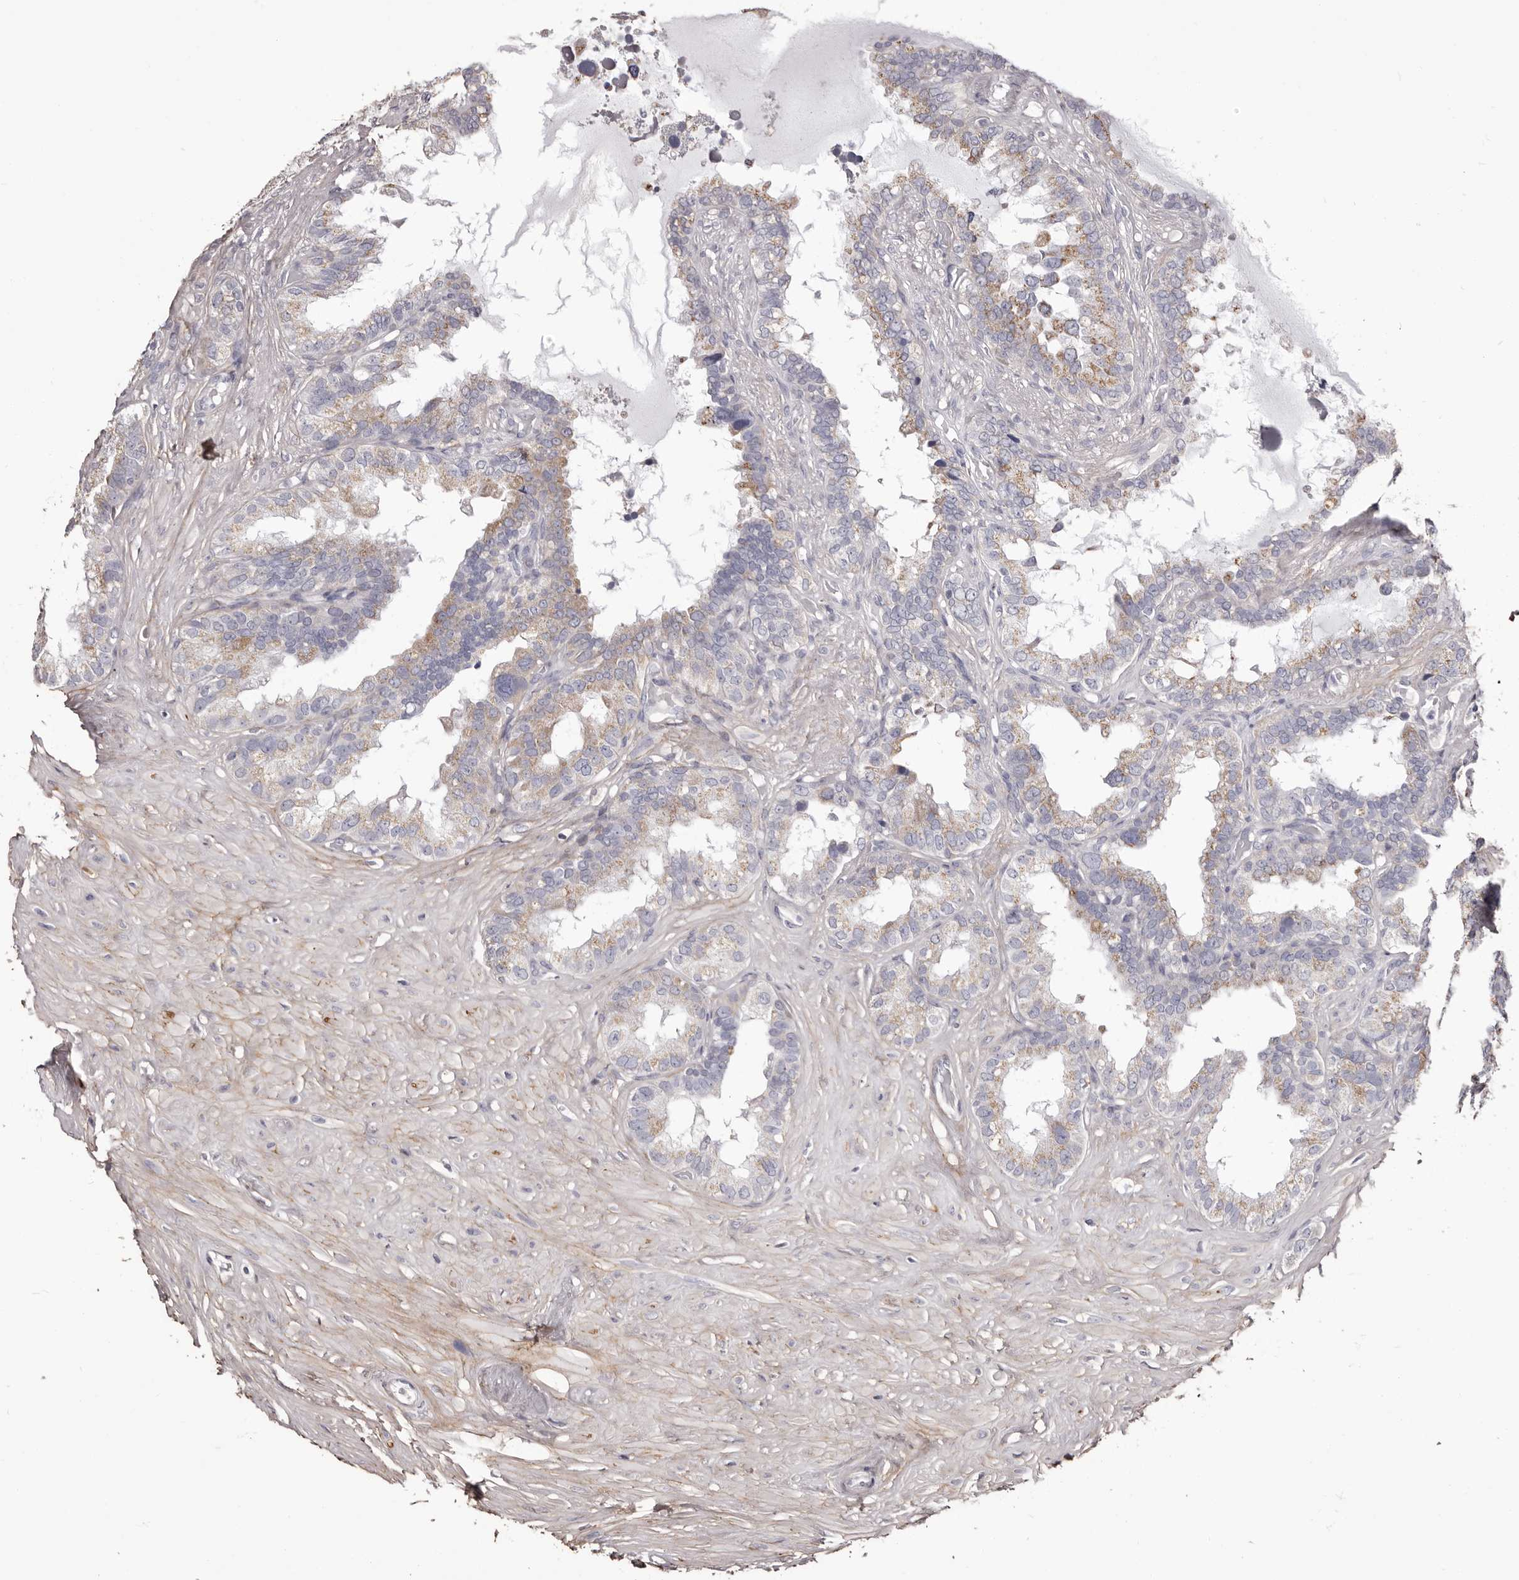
{"staining": {"intensity": "weak", "quantity": "<25%", "location": "cytoplasmic/membranous"}, "tissue": "seminal vesicle", "cell_type": "Glandular cells", "image_type": "normal", "snomed": [{"axis": "morphology", "description": "Normal tissue, NOS"}, {"axis": "topography", "description": "Seminal veicle"}], "caption": "Immunohistochemistry histopathology image of unremarkable seminal vesicle stained for a protein (brown), which demonstrates no positivity in glandular cells.", "gene": "COL6A1", "patient": {"sex": "male", "age": 80}}